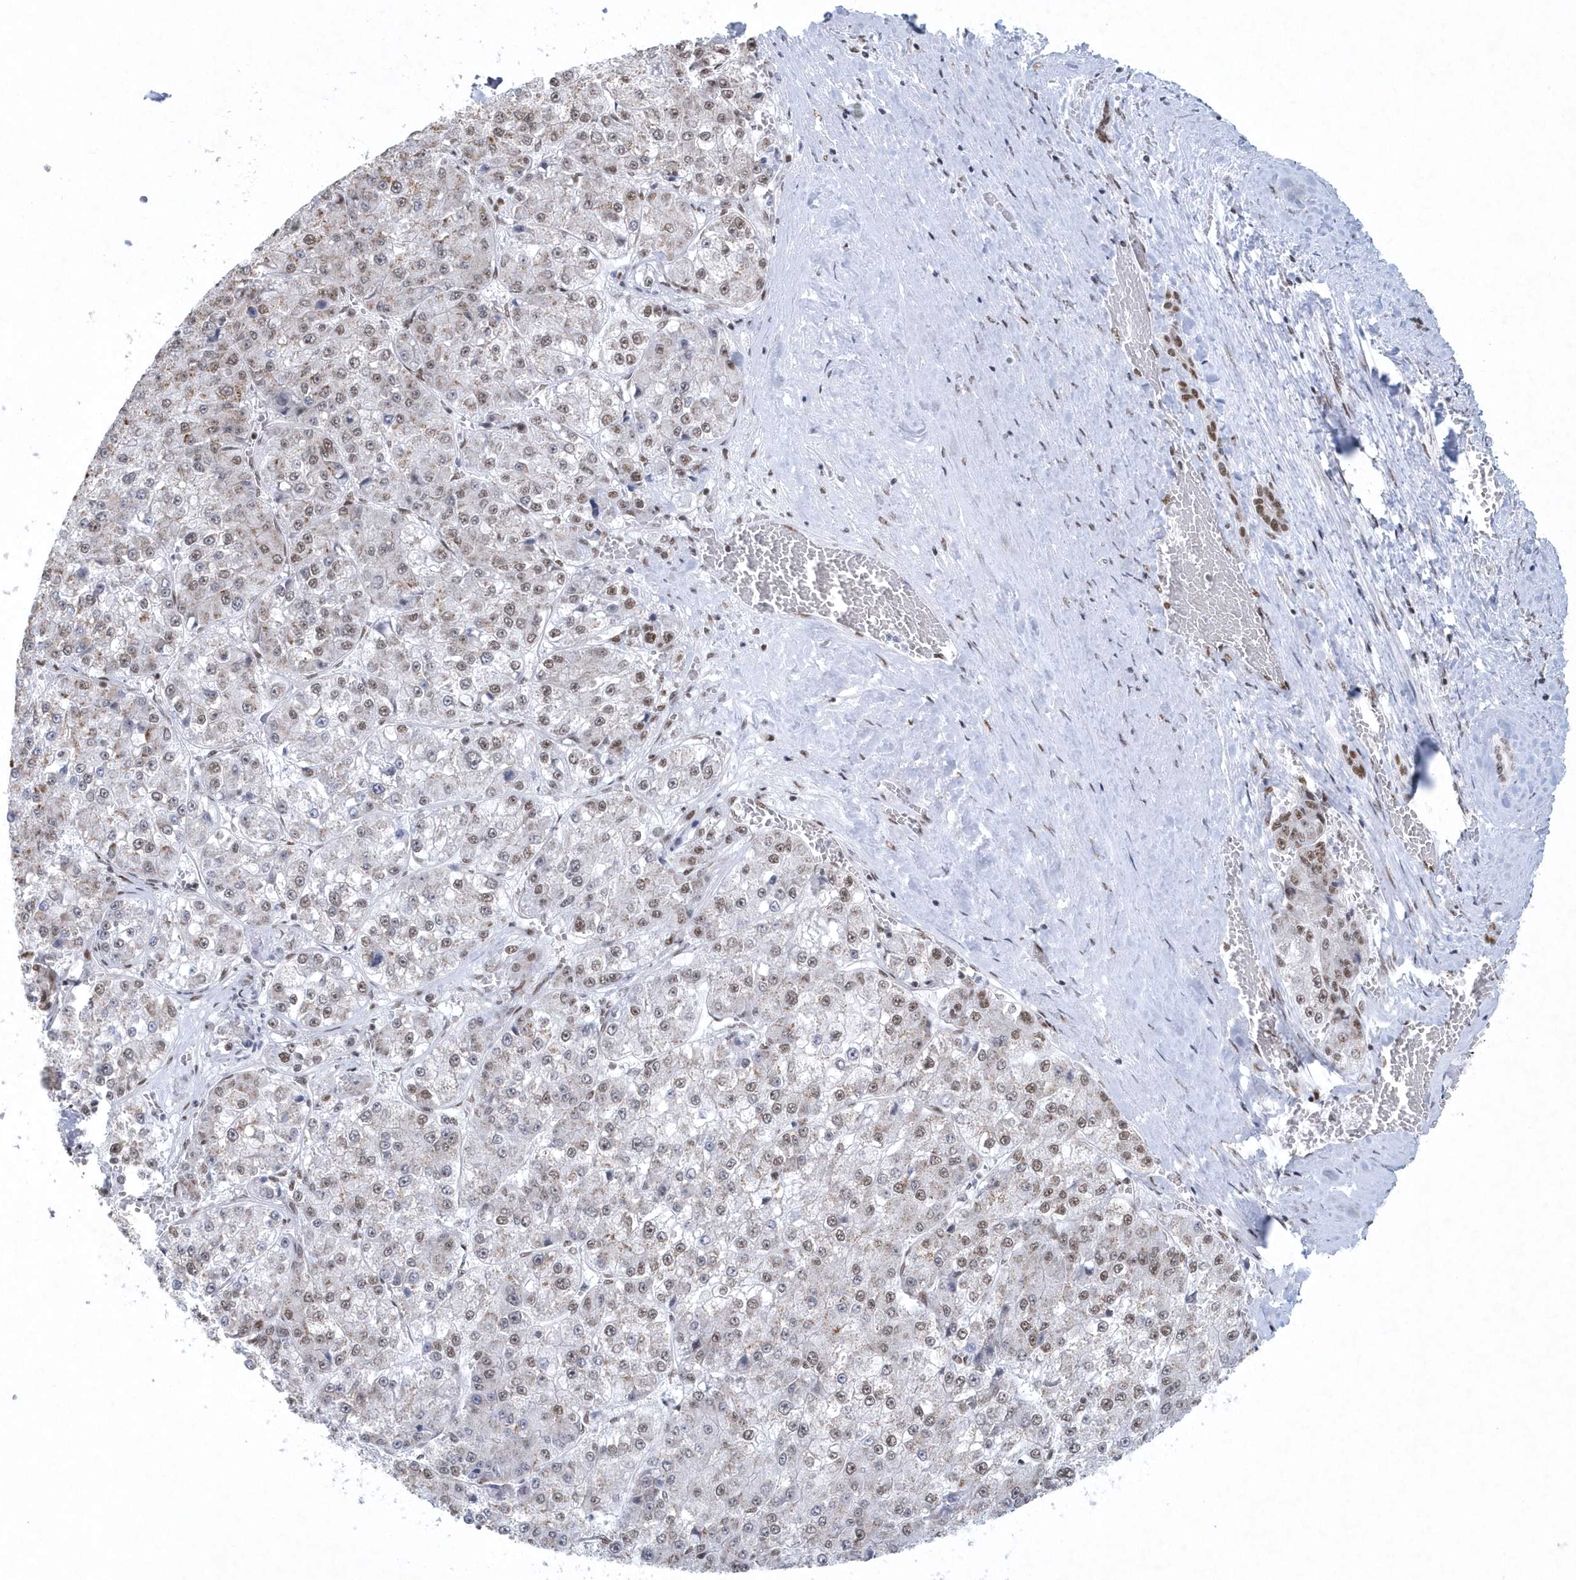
{"staining": {"intensity": "weak", "quantity": "25%-75%", "location": "nuclear"}, "tissue": "liver cancer", "cell_type": "Tumor cells", "image_type": "cancer", "snomed": [{"axis": "morphology", "description": "Carcinoma, Hepatocellular, NOS"}, {"axis": "topography", "description": "Liver"}], "caption": "An IHC image of tumor tissue is shown. Protein staining in brown highlights weak nuclear positivity in hepatocellular carcinoma (liver) within tumor cells. Ihc stains the protein in brown and the nuclei are stained blue.", "gene": "DCLRE1A", "patient": {"sex": "female", "age": 73}}